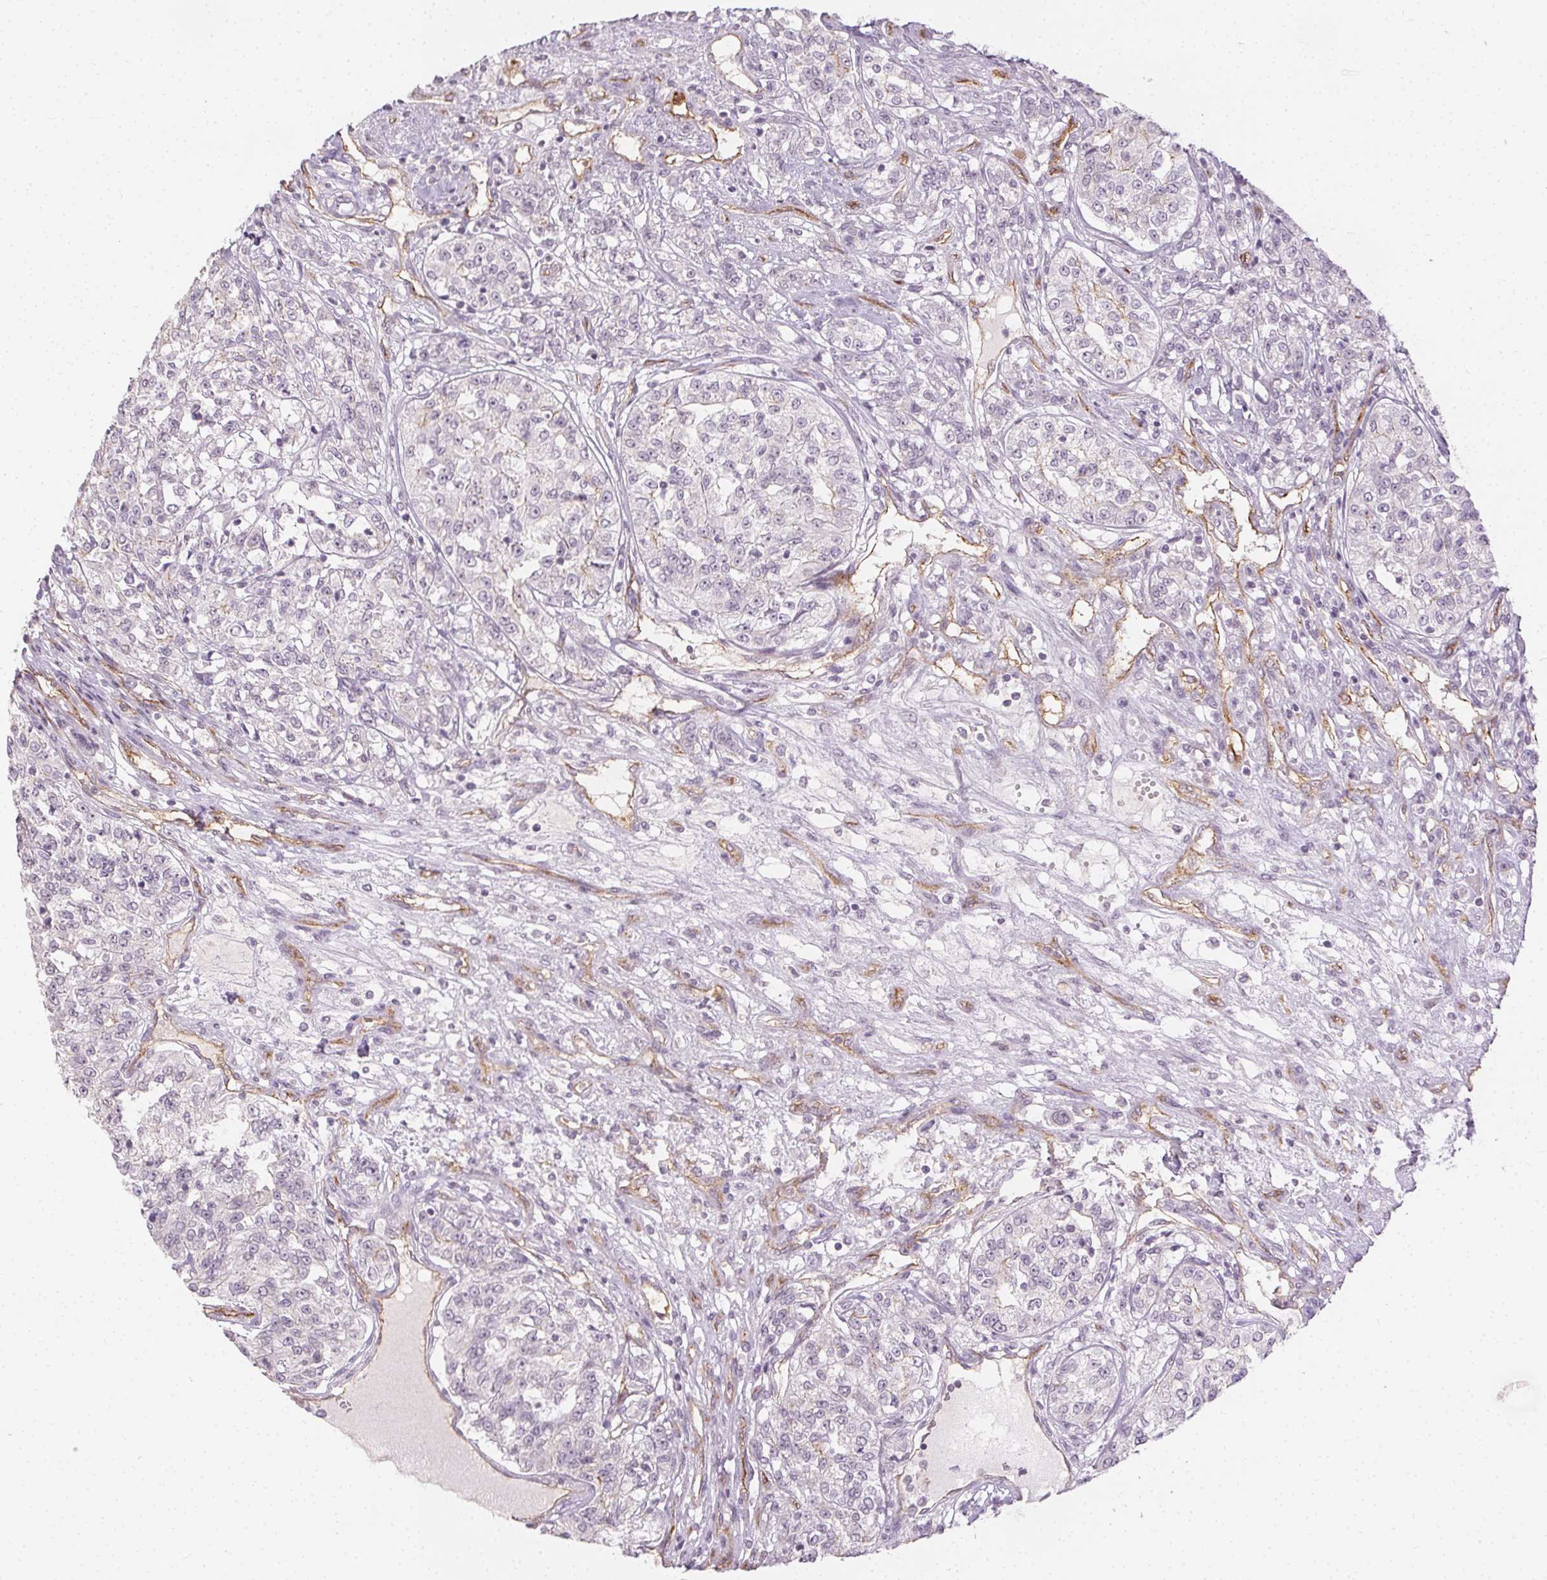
{"staining": {"intensity": "negative", "quantity": "none", "location": "none"}, "tissue": "renal cancer", "cell_type": "Tumor cells", "image_type": "cancer", "snomed": [{"axis": "morphology", "description": "Adenocarcinoma, NOS"}, {"axis": "topography", "description": "Kidney"}], "caption": "IHC of renal cancer demonstrates no staining in tumor cells. (DAB immunohistochemistry visualized using brightfield microscopy, high magnification).", "gene": "PODXL", "patient": {"sex": "female", "age": 63}}